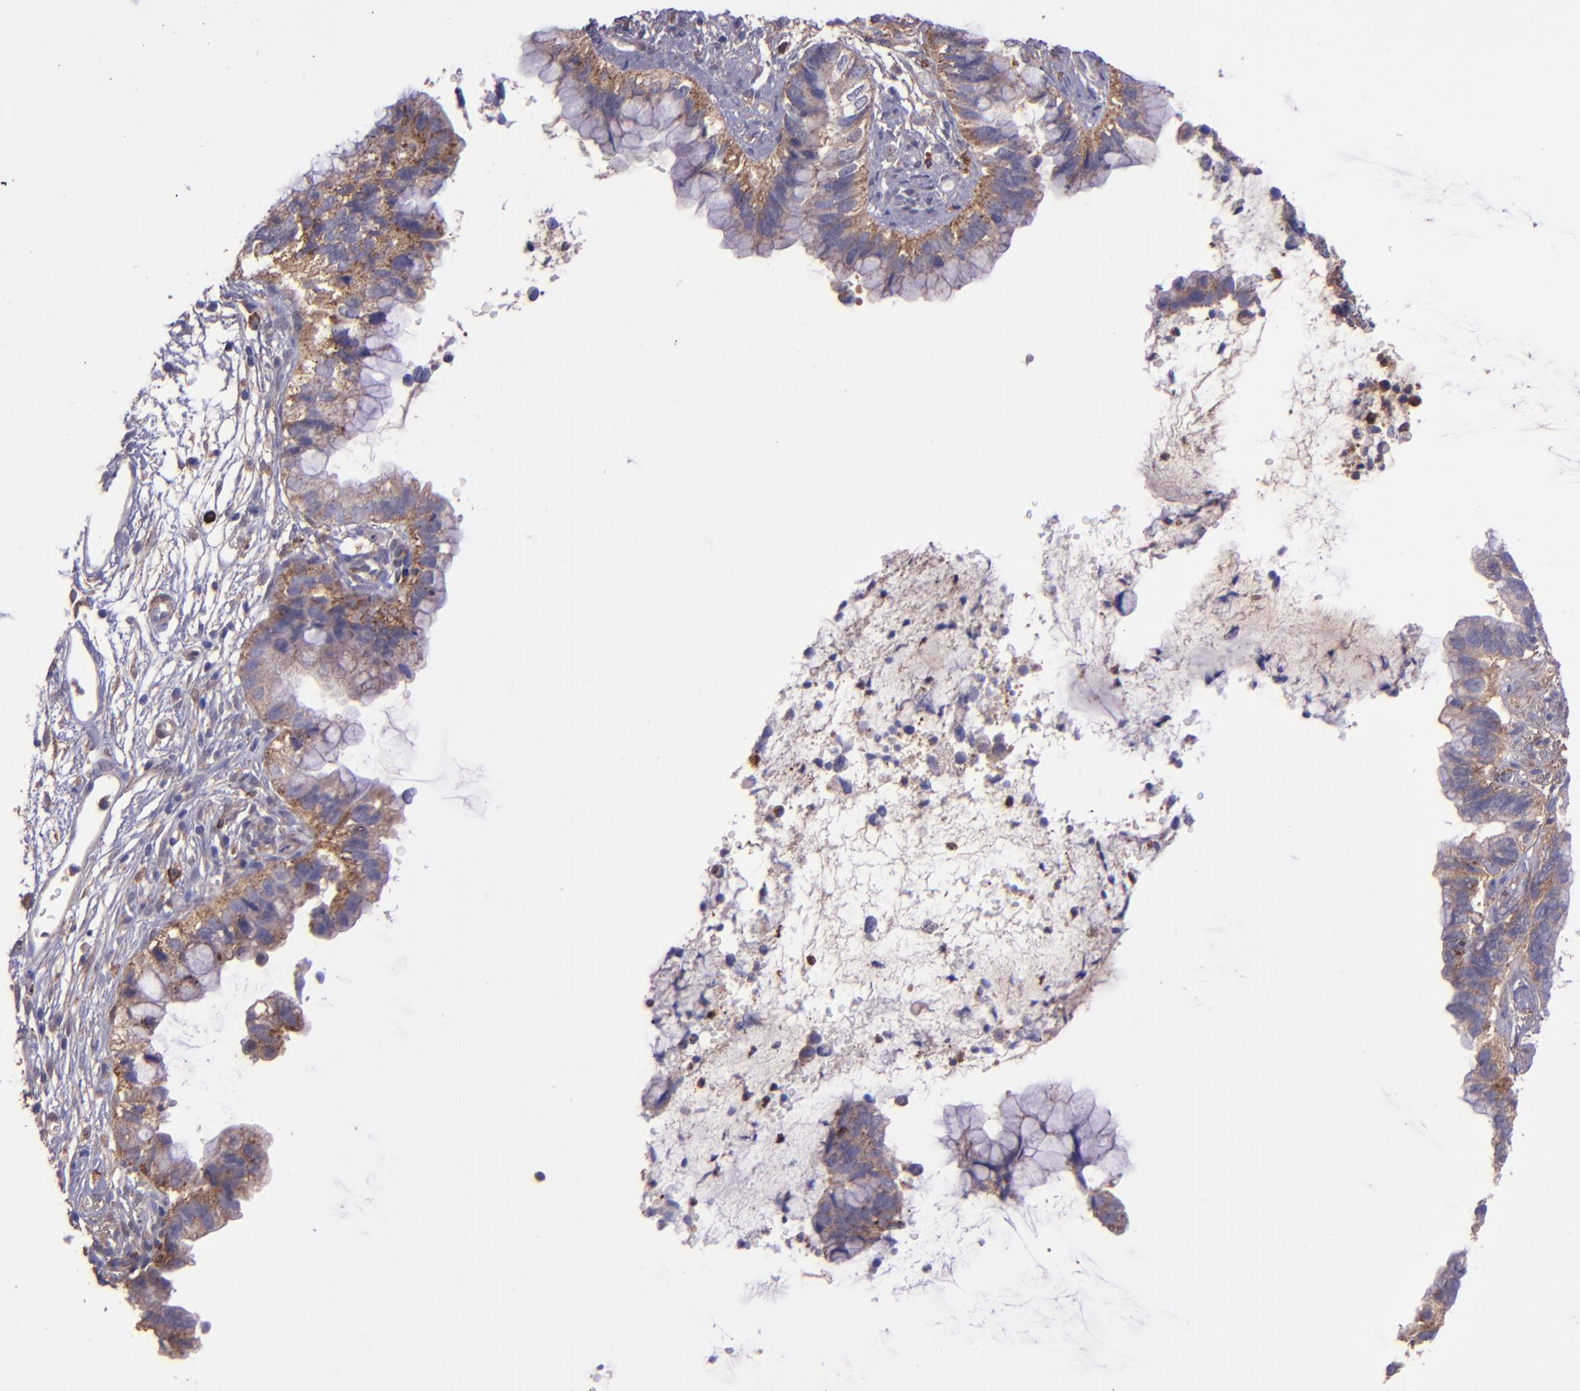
{"staining": {"intensity": "weak", "quantity": ">75%", "location": "cytoplasmic/membranous"}, "tissue": "cervical cancer", "cell_type": "Tumor cells", "image_type": "cancer", "snomed": [{"axis": "morphology", "description": "Adenocarcinoma, NOS"}, {"axis": "topography", "description": "Cervix"}], "caption": "The image shows staining of cervical cancer, revealing weak cytoplasmic/membranous protein positivity (brown color) within tumor cells.", "gene": "WASHC1", "patient": {"sex": "female", "age": 44}}